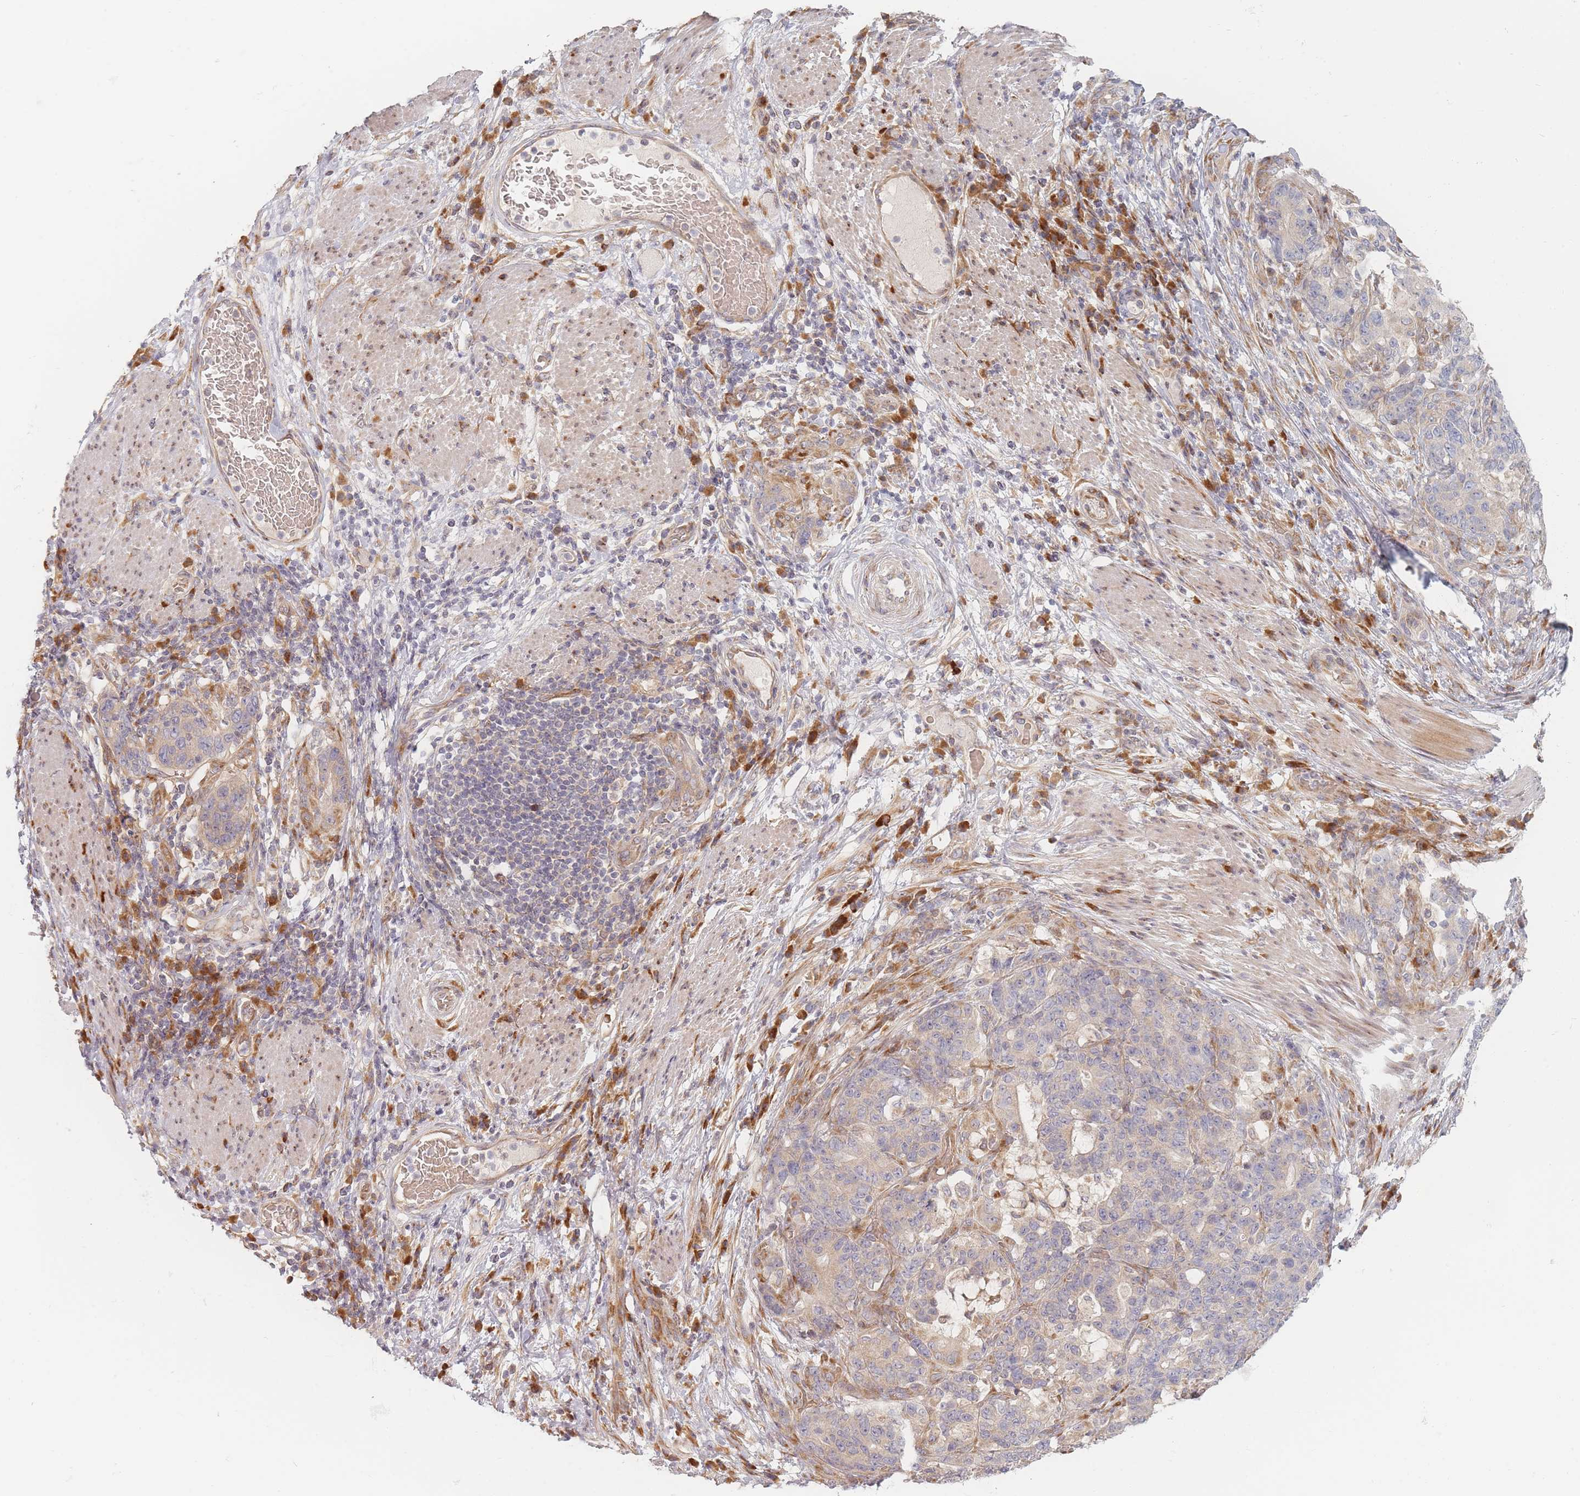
{"staining": {"intensity": "moderate", "quantity": "25%-75%", "location": "cytoplasmic/membranous"}, "tissue": "stomach cancer", "cell_type": "Tumor cells", "image_type": "cancer", "snomed": [{"axis": "morphology", "description": "Normal tissue, NOS"}, {"axis": "morphology", "description": "Adenocarcinoma, NOS"}, {"axis": "topography", "description": "Stomach"}], "caption": "Brown immunohistochemical staining in stomach cancer (adenocarcinoma) reveals moderate cytoplasmic/membranous staining in about 25%-75% of tumor cells. The staining is performed using DAB brown chromogen to label protein expression. The nuclei are counter-stained blue using hematoxylin.", "gene": "ZKSCAN7", "patient": {"sex": "female", "age": 64}}